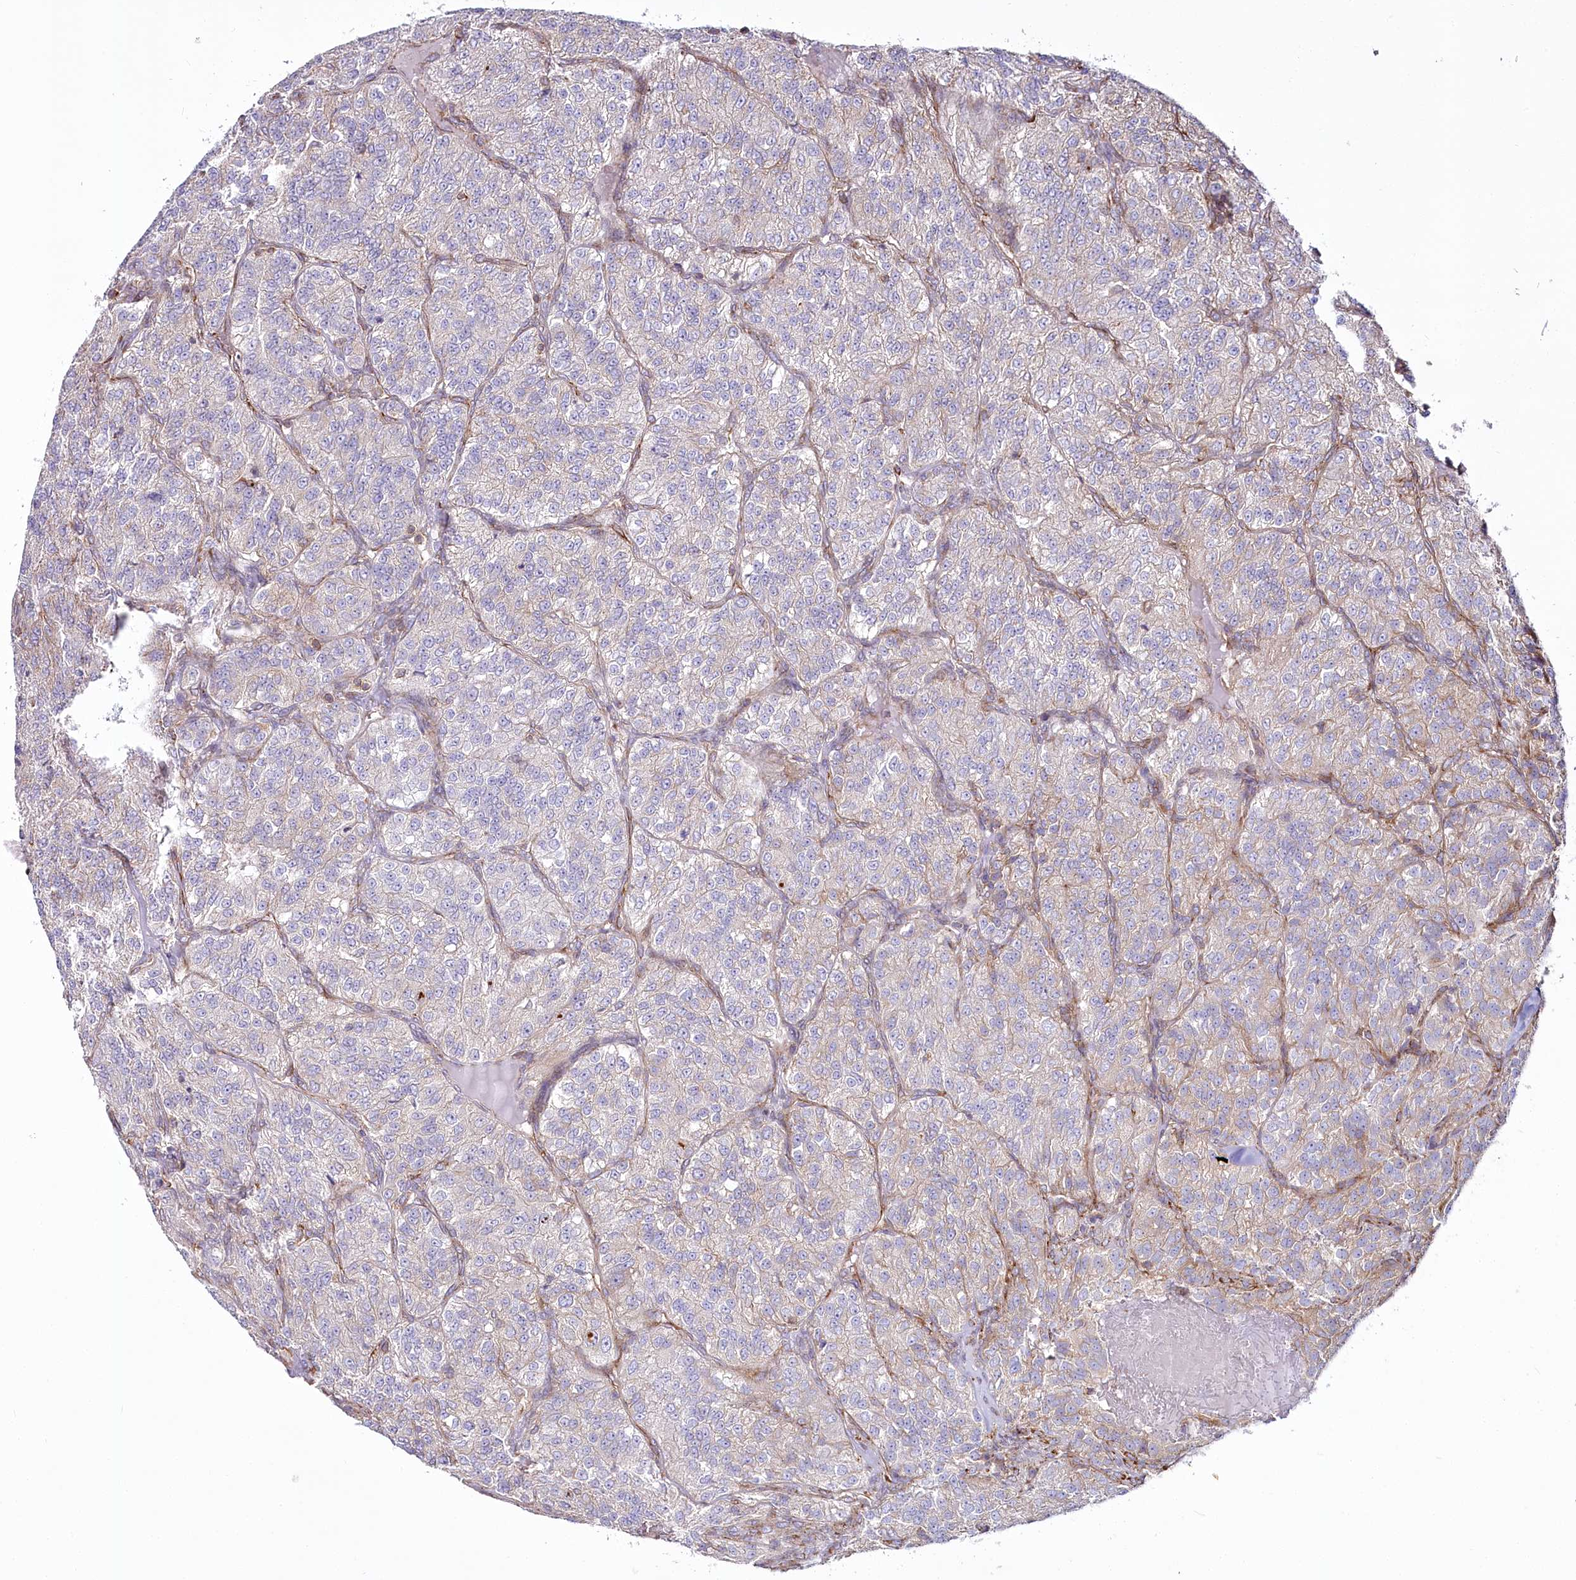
{"staining": {"intensity": "negative", "quantity": "none", "location": "none"}, "tissue": "renal cancer", "cell_type": "Tumor cells", "image_type": "cancer", "snomed": [{"axis": "morphology", "description": "Adenocarcinoma, NOS"}, {"axis": "topography", "description": "Kidney"}], "caption": "Renal adenocarcinoma was stained to show a protein in brown. There is no significant positivity in tumor cells. Brightfield microscopy of immunohistochemistry stained with DAB (brown) and hematoxylin (blue), captured at high magnification.", "gene": "POGLUT1", "patient": {"sex": "female", "age": 63}}